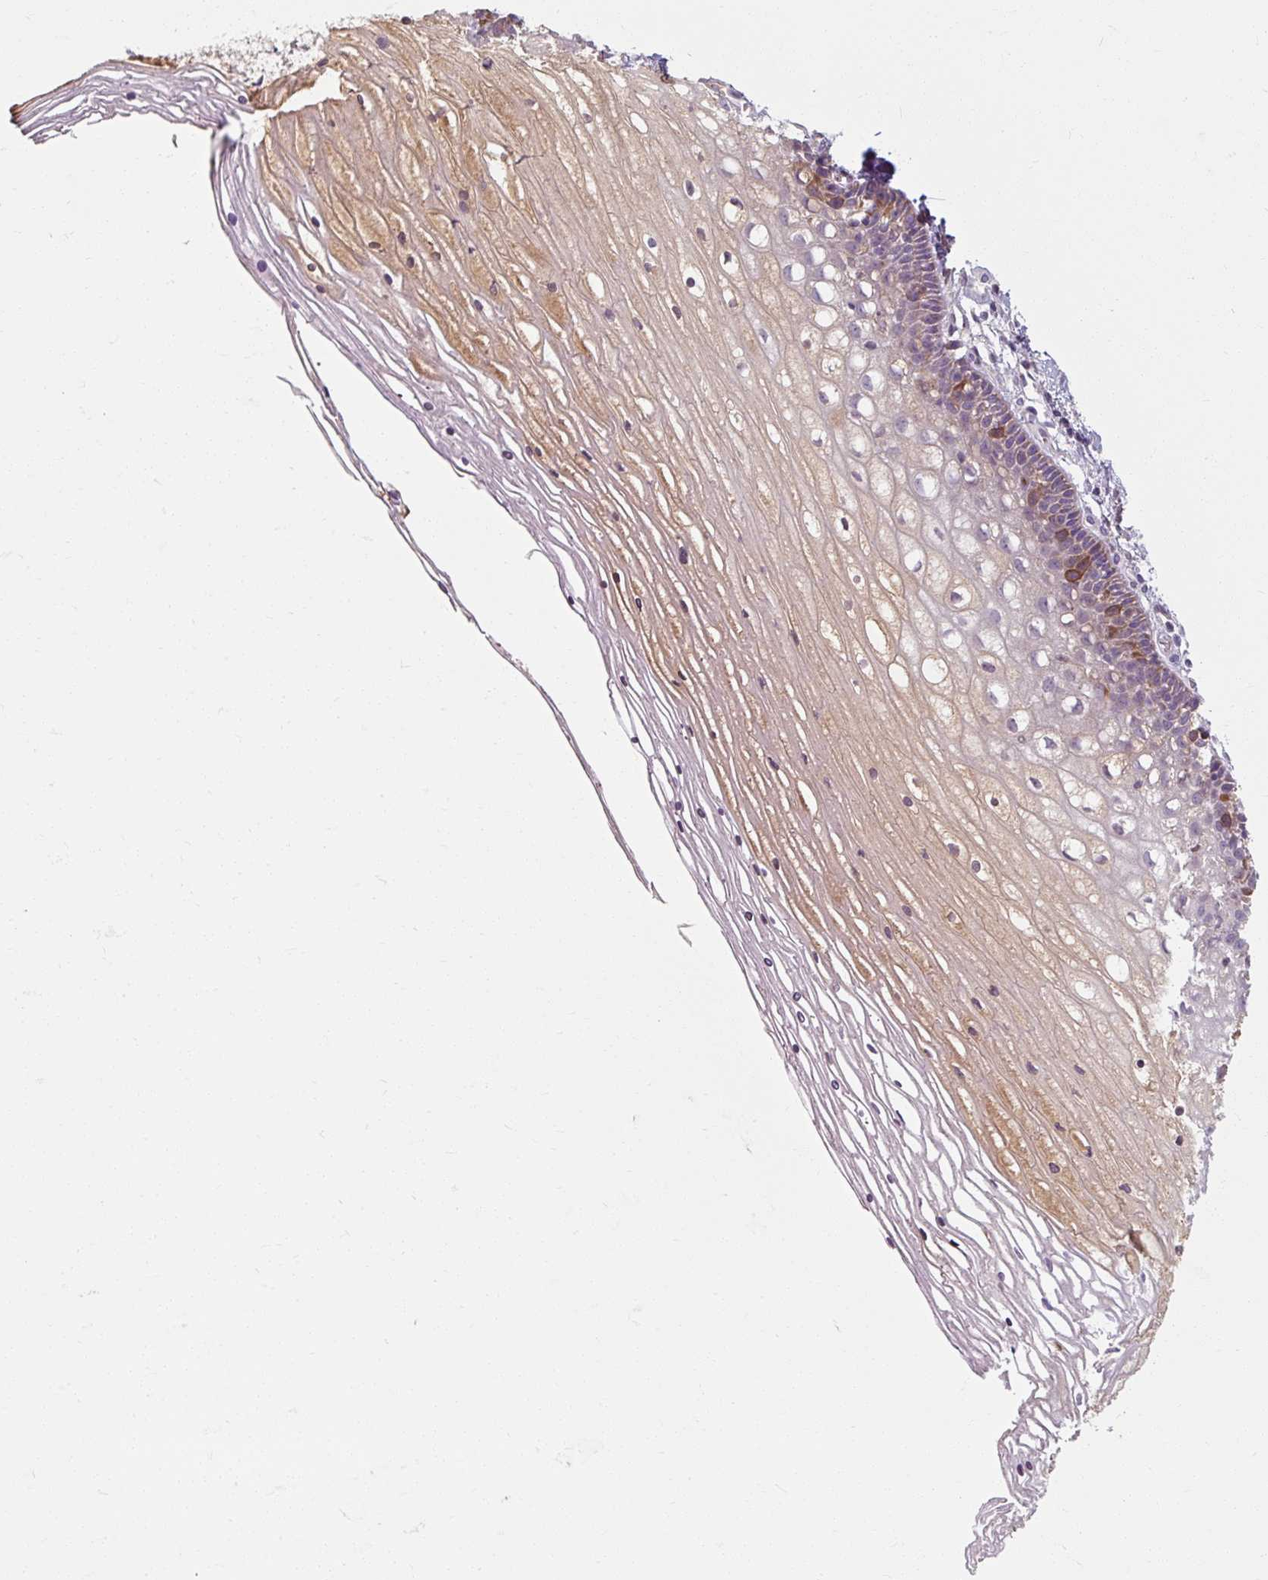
{"staining": {"intensity": "negative", "quantity": "none", "location": "none"}, "tissue": "cervix", "cell_type": "Glandular cells", "image_type": "normal", "snomed": [{"axis": "morphology", "description": "Normal tissue, NOS"}, {"axis": "topography", "description": "Cervix"}], "caption": "Immunohistochemistry (IHC) photomicrograph of unremarkable cervix: cervix stained with DAB (3,3'-diaminobenzidine) exhibits no significant protein staining in glandular cells.", "gene": "TSEN54", "patient": {"sex": "female", "age": 36}}